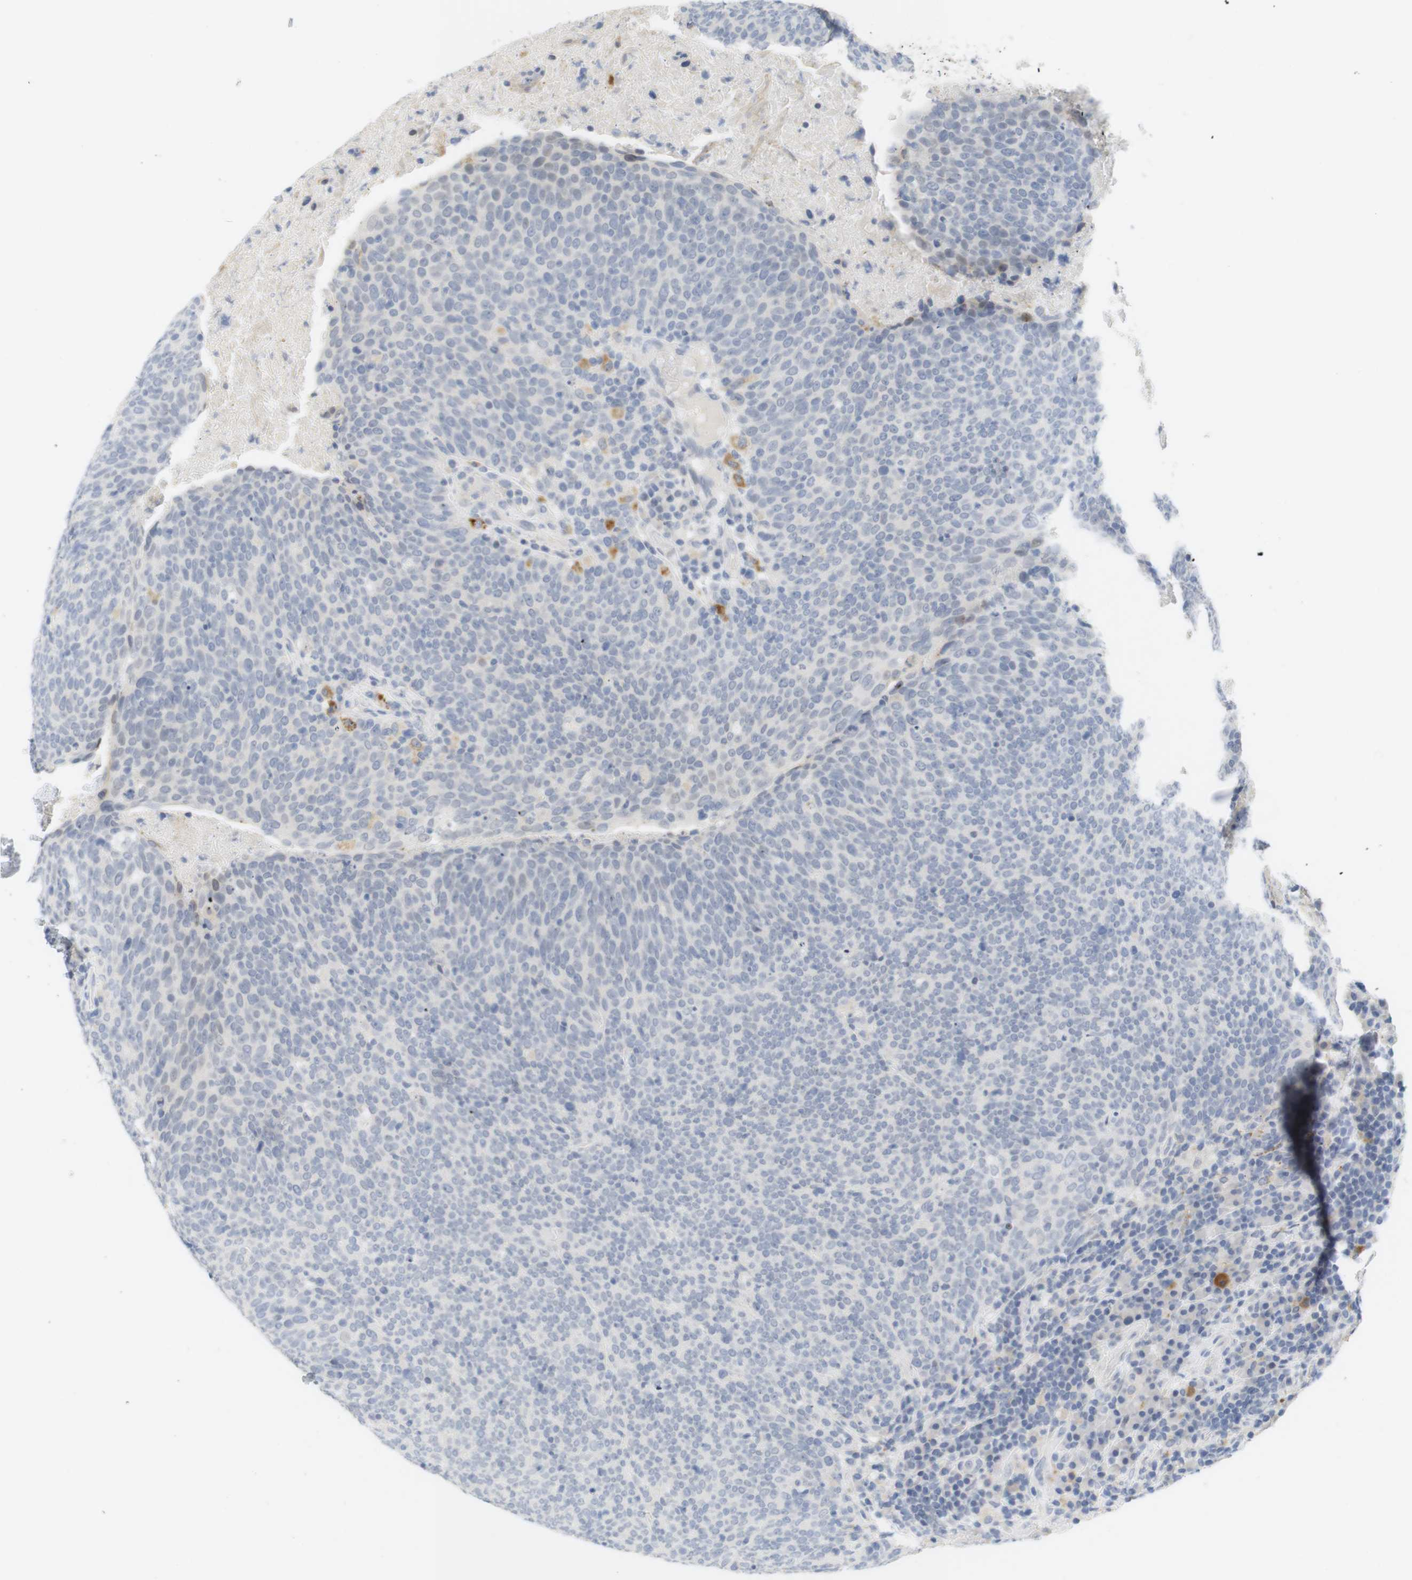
{"staining": {"intensity": "negative", "quantity": "none", "location": "none"}, "tissue": "head and neck cancer", "cell_type": "Tumor cells", "image_type": "cancer", "snomed": [{"axis": "morphology", "description": "Squamous cell carcinoma, NOS"}, {"axis": "morphology", "description": "Squamous cell carcinoma, metastatic, NOS"}, {"axis": "topography", "description": "Lymph node"}, {"axis": "topography", "description": "Head-Neck"}], "caption": "Immunohistochemical staining of human head and neck cancer displays no significant positivity in tumor cells. (DAB (3,3'-diaminobenzidine) immunohistochemistry (IHC), high magnification).", "gene": "YIPF1", "patient": {"sex": "male", "age": 62}}